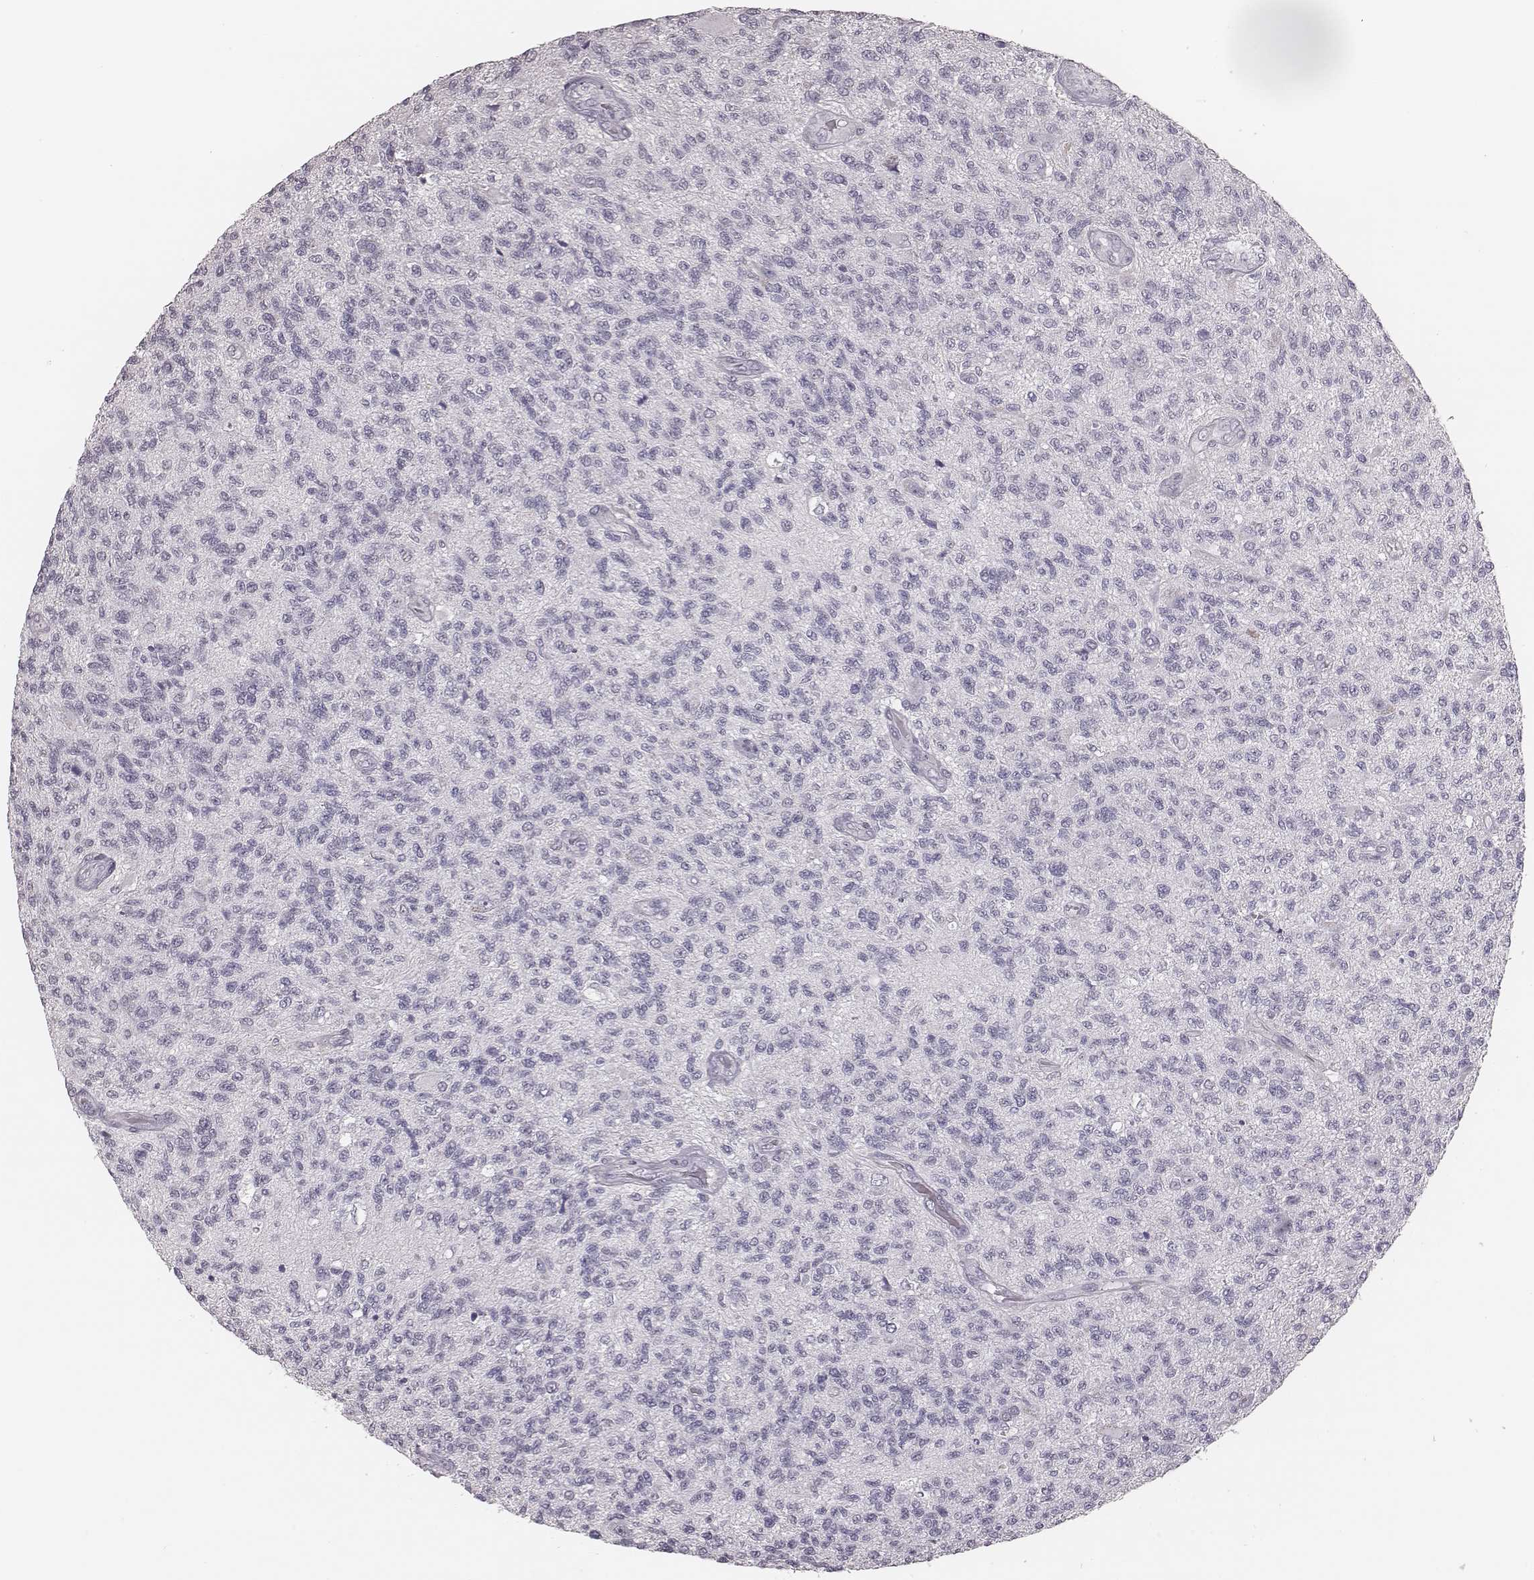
{"staining": {"intensity": "negative", "quantity": "none", "location": "none"}, "tissue": "glioma", "cell_type": "Tumor cells", "image_type": "cancer", "snomed": [{"axis": "morphology", "description": "Glioma, malignant, High grade"}, {"axis": "topography", "description": "Brain"}], "caption": "The micrograph demonstrates no significant staining in tumor cells of glioma.", "gene": "CSHL1", "patient": {"sex": "male", "age": 56}}